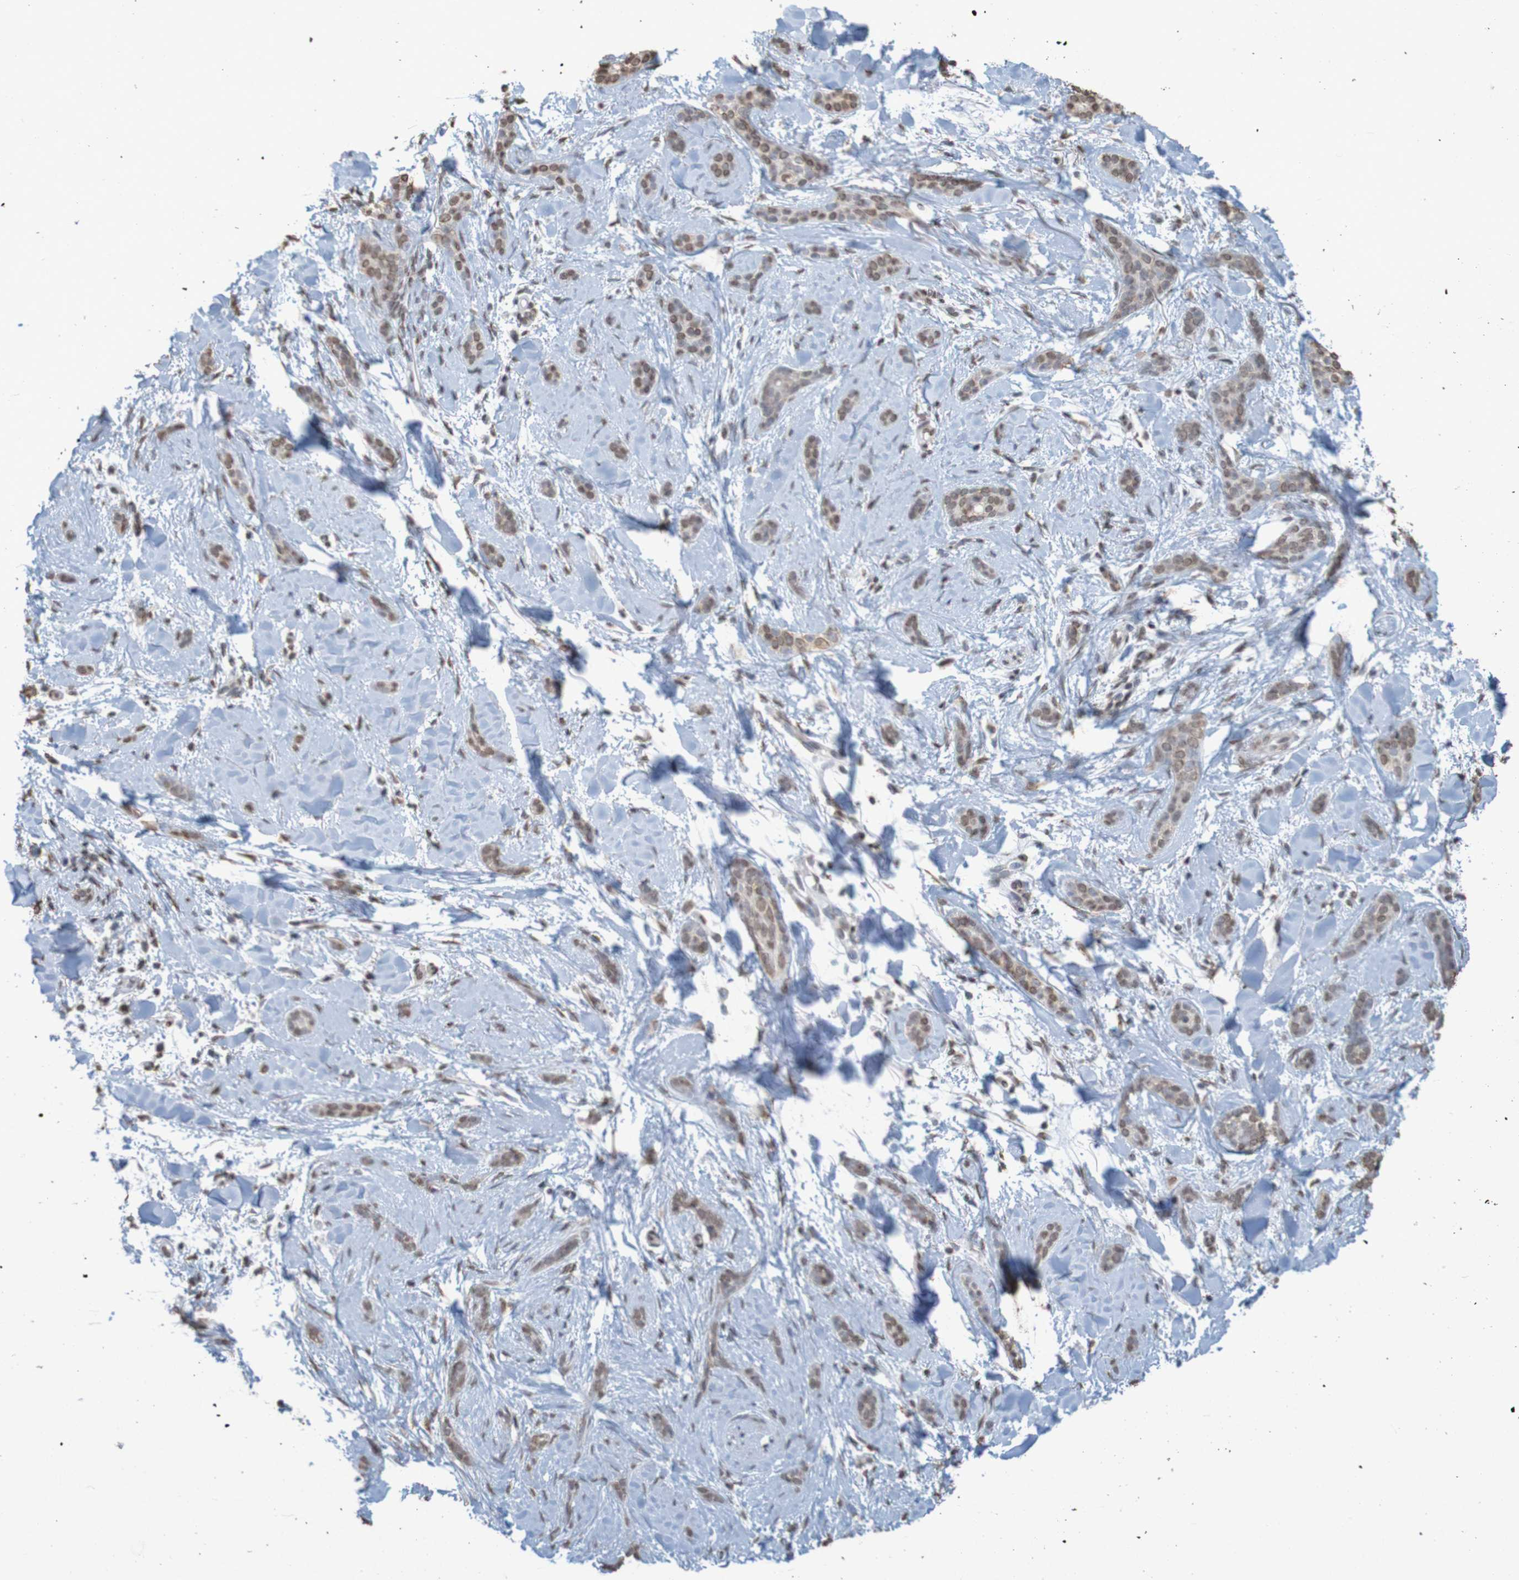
{"staining": {"intensity": "weak", "quantity": ">75%", "location": "cytoplasmic/membranous,nuclear"}, "tissue": "skin cancer", "cell_type": "Tumor cells", "image_type": "cancer", "snomed": [{"axis": "morphology", "description": "Basal cell carcinoma"}, {"axis": "morphology", "description": "Adnexal tumor, benign"}, {"axis": "topography", "description": "Skin"}], "caption": "Weak cytoplasmic/membranous and nuclear positivity is appreciated in approximately >75% of tumor cells in skin cancer (basal cell carcinoma).", "gene": "GFI1", "patient": {"sex": "female", "age": 42}}